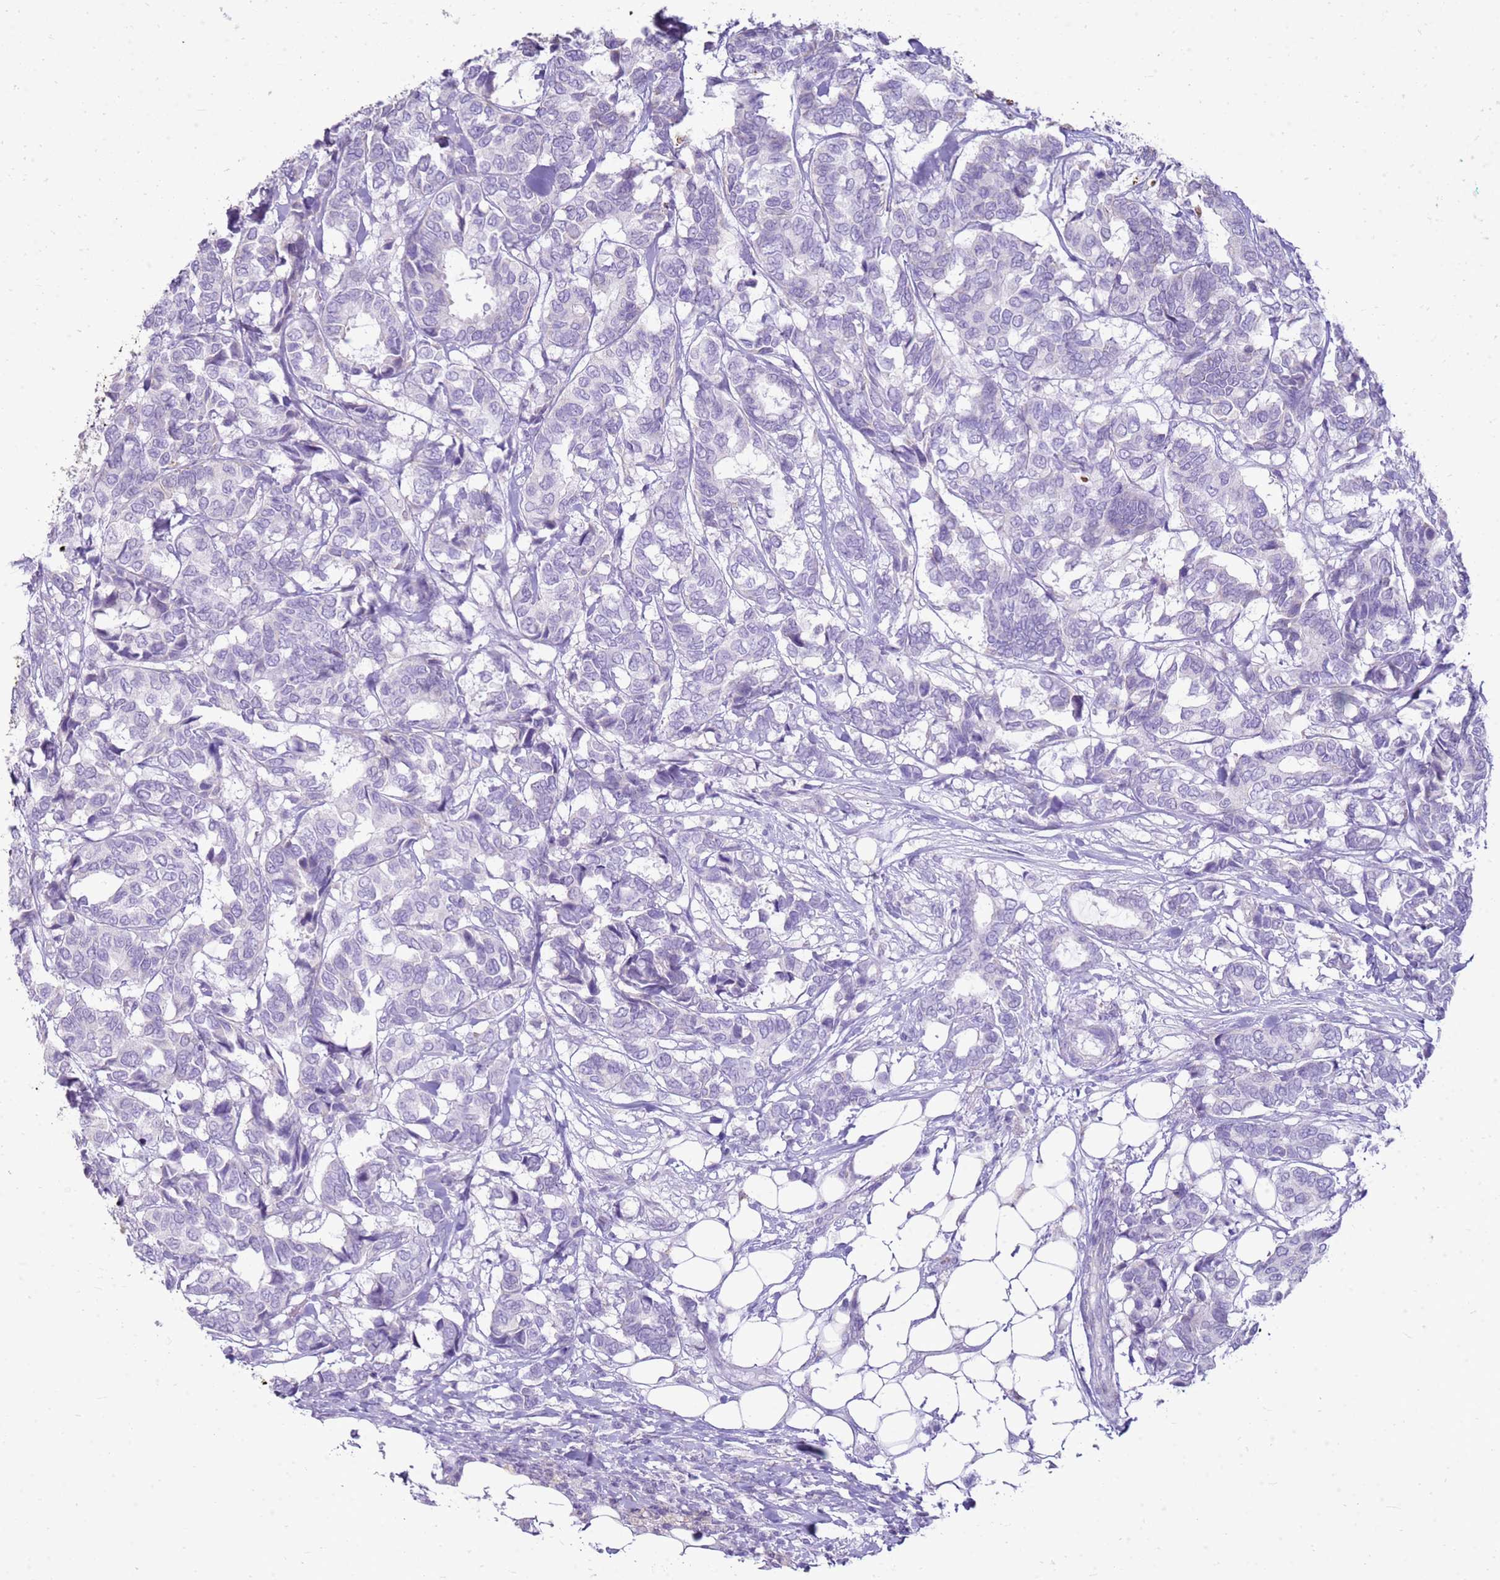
{"staining": {"intensity": "negative", "quantity": "none", "location": "none"}, "tissue": "breast cancer", "cell_type": "Tumor cells", "image_type": "cancer", "snomed": [{"axis": "morphology", "description": "Duct carcinoma"}, {"axis": "topography", "description": "Breast"}], "caption": "A histopathology image of human breast infiltrating ductal carcinoma is negative for staining in tumor cells.", "gene": "FABP2", "patient": {"sex": "female", "age": 87}}